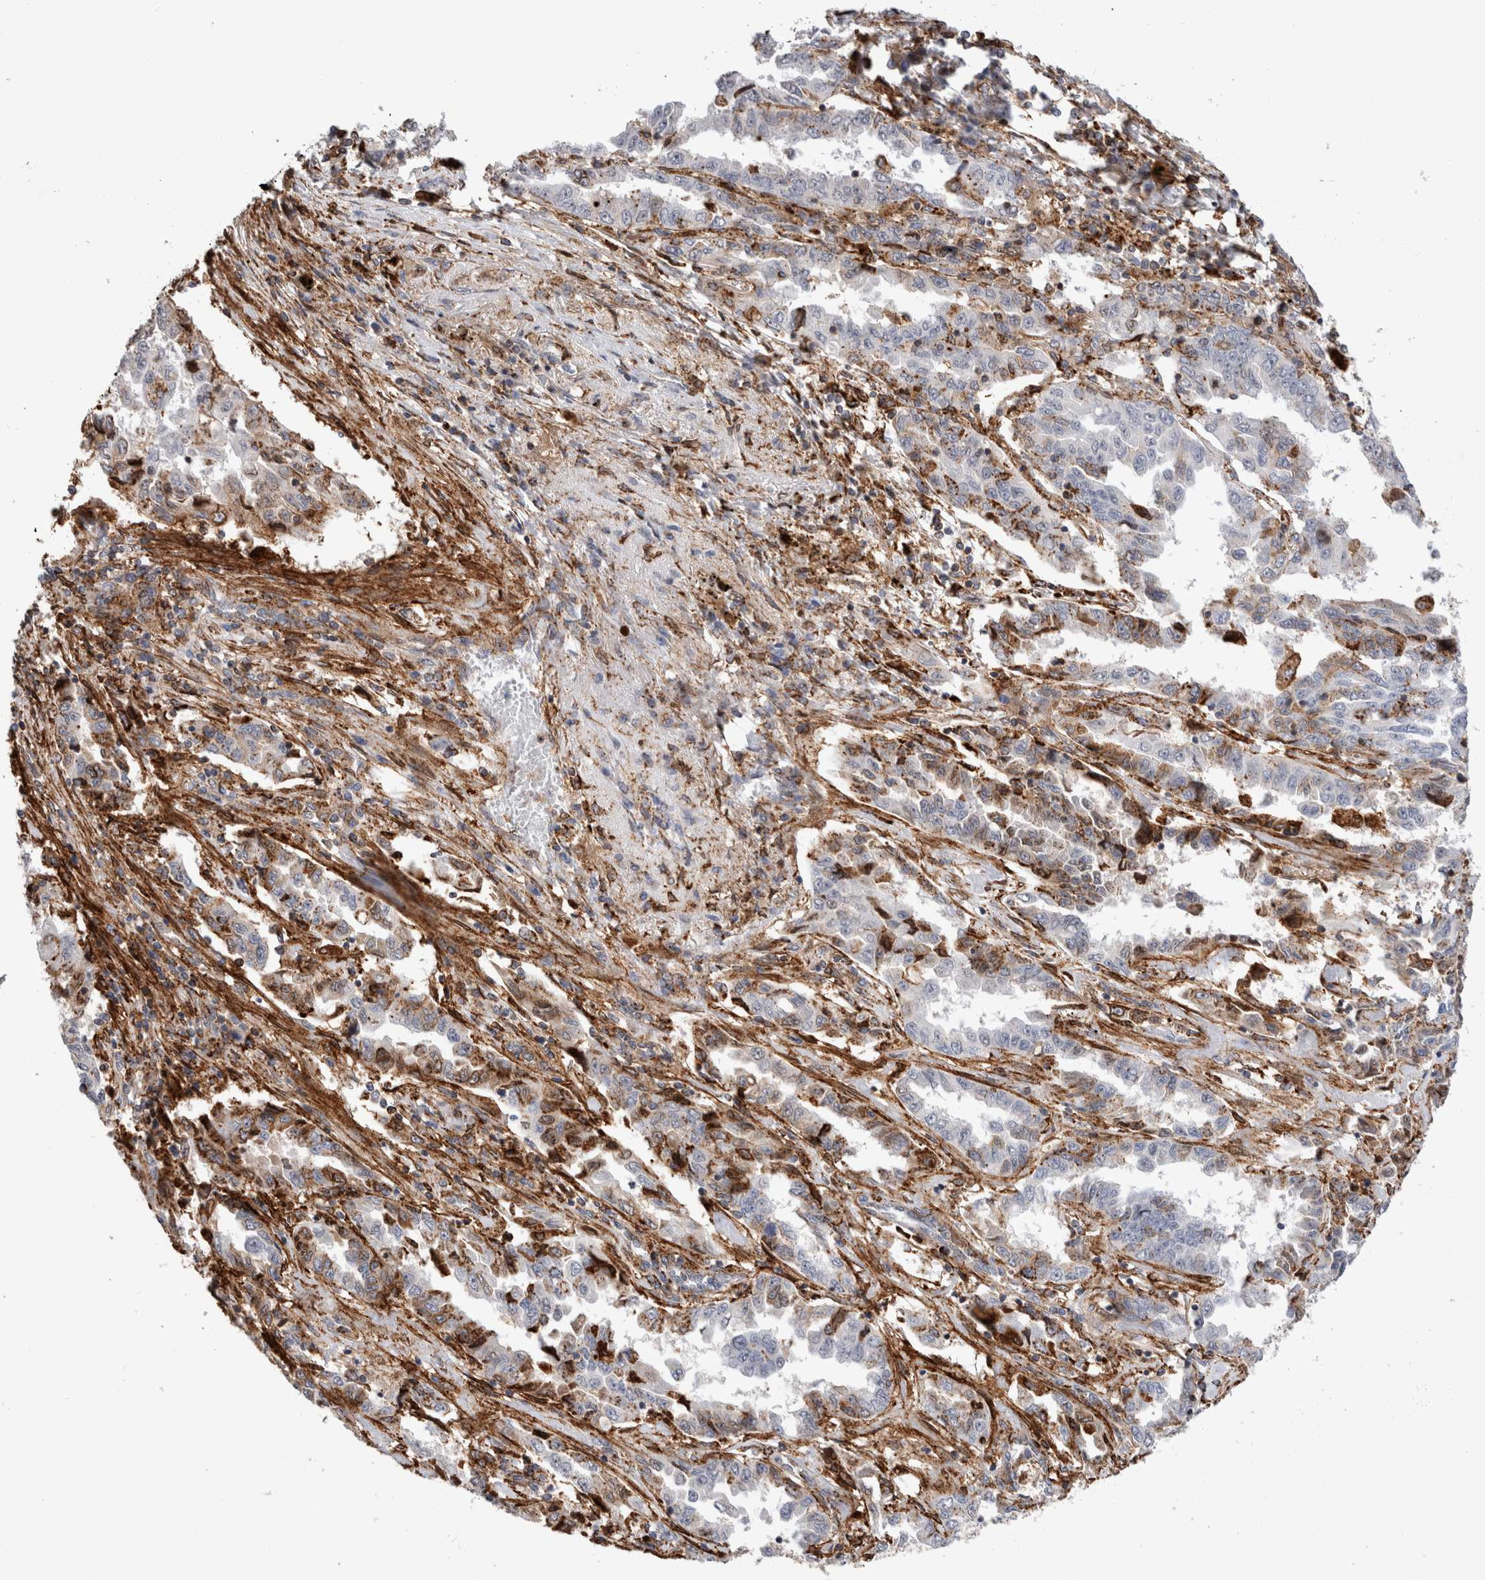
{"staining": {"intensity": "moderate", "quantity": "<25%", "location": "cytoplasmic/membranous"}, "tissue": "lung cancer", "cell_type": "Tumor cells", "image_type": "cancer", "snomed": [{"axis": "morphology", "description": "Adenocarcinoma, NOS"}, {"axis": "topography", "description": "Lung"}], "caption": "The image exhibits immunohistochemical staining of lung adenocarcinoma. There is moderate cytoplasmic/membranous positivity is appreciated in about <25% of tumor cells.", "gene": "CCDC88B", "patient": {"sex": "female", "age": 51}}